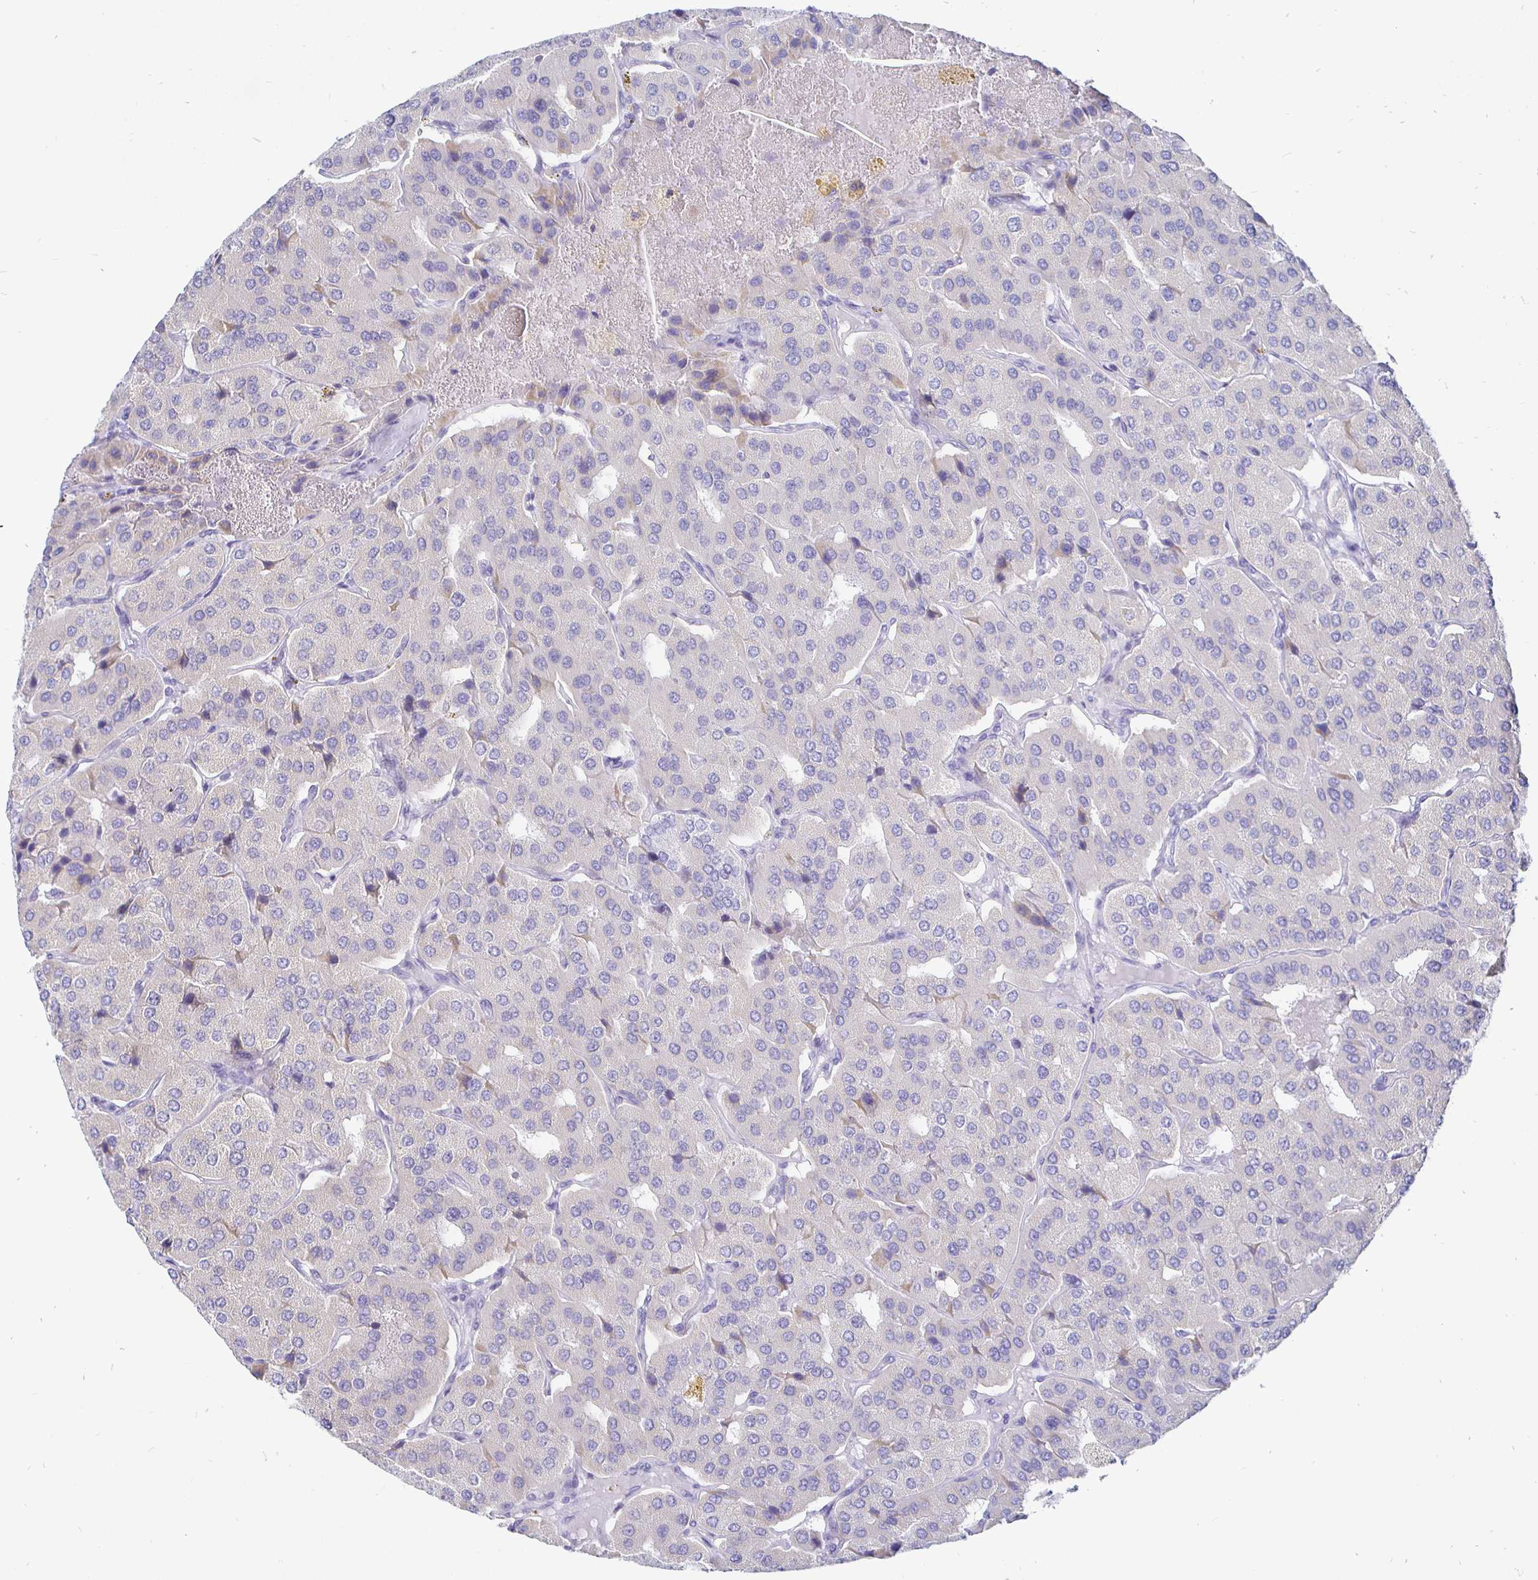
{"staining": {"intensity": "negative", "quantity": "none", "location": "none"}, "tissue": "parathyroid gland", "cell_type": "Glandular cells", "image_type": "normal", "snomed": [{"axis": "morphology", "description": "Normal tissue, NOS"}, {"axis": "morphology", "description": "Adenoma, NOS"}, {"axis": "topography", "description": "Parathyroid gland"}], "caption": "This is an IHC image of unremarkable human parathyroid gland. There is no expression in glandular cells.", "gene": "CR2", "patient": {"sex": "female", "age": 86}}